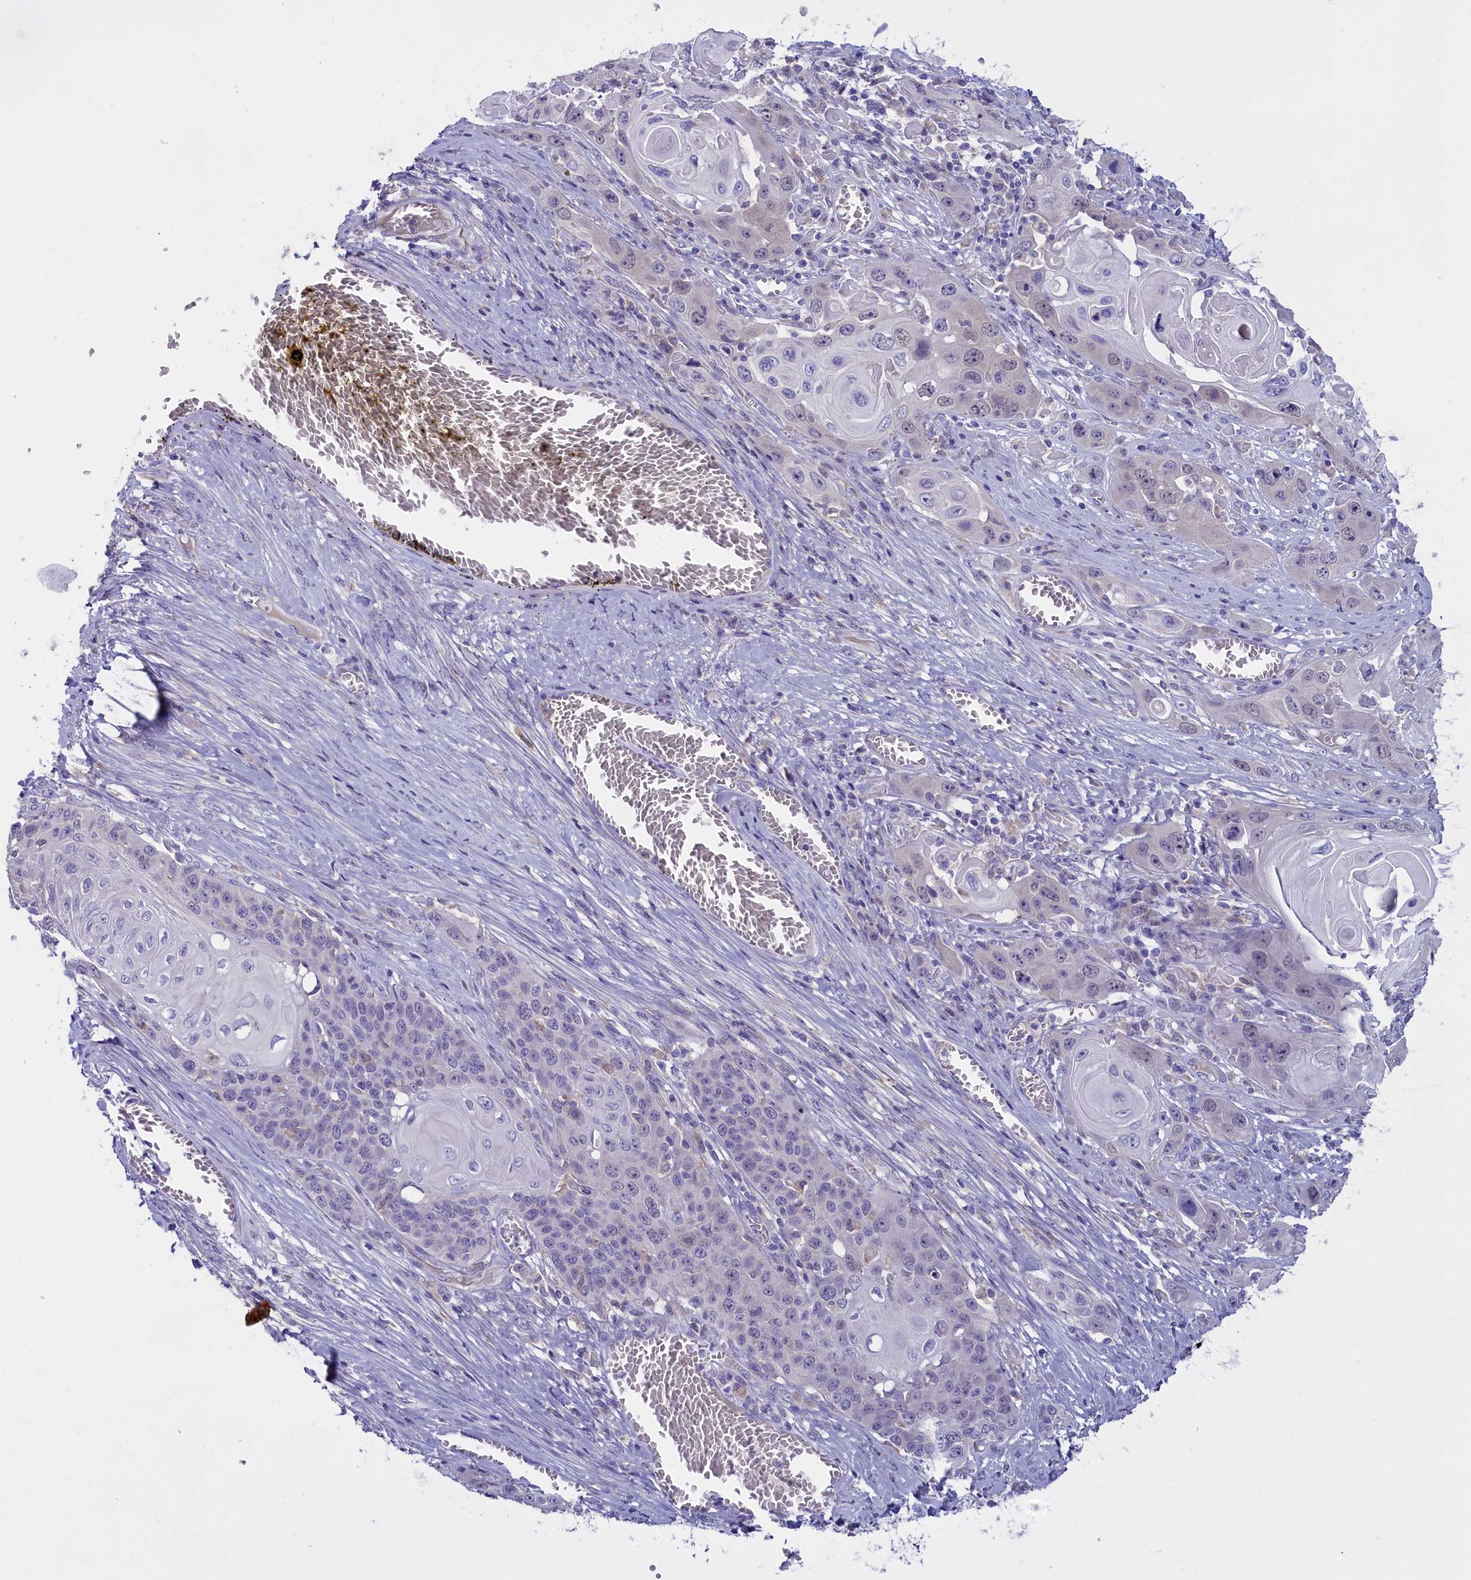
{"staining": {"intensity": "negative", "quantity": "none", "location": "none"}, "tissue": "skin cancer", "cell_type": "Tumor cells", "image_type": "cancer", "snomed": [{"axis": "morphology", "description": "Squamous cell carcinoma, NOS"}, {"axis": "topography", "description": "Skin"}], "caption": "The photomicrograph shows no staining of tumor cells in skin squamous cell carcinoma.", "gene": "ENPP6", "patient": {"sex": "male", "age": 55}}